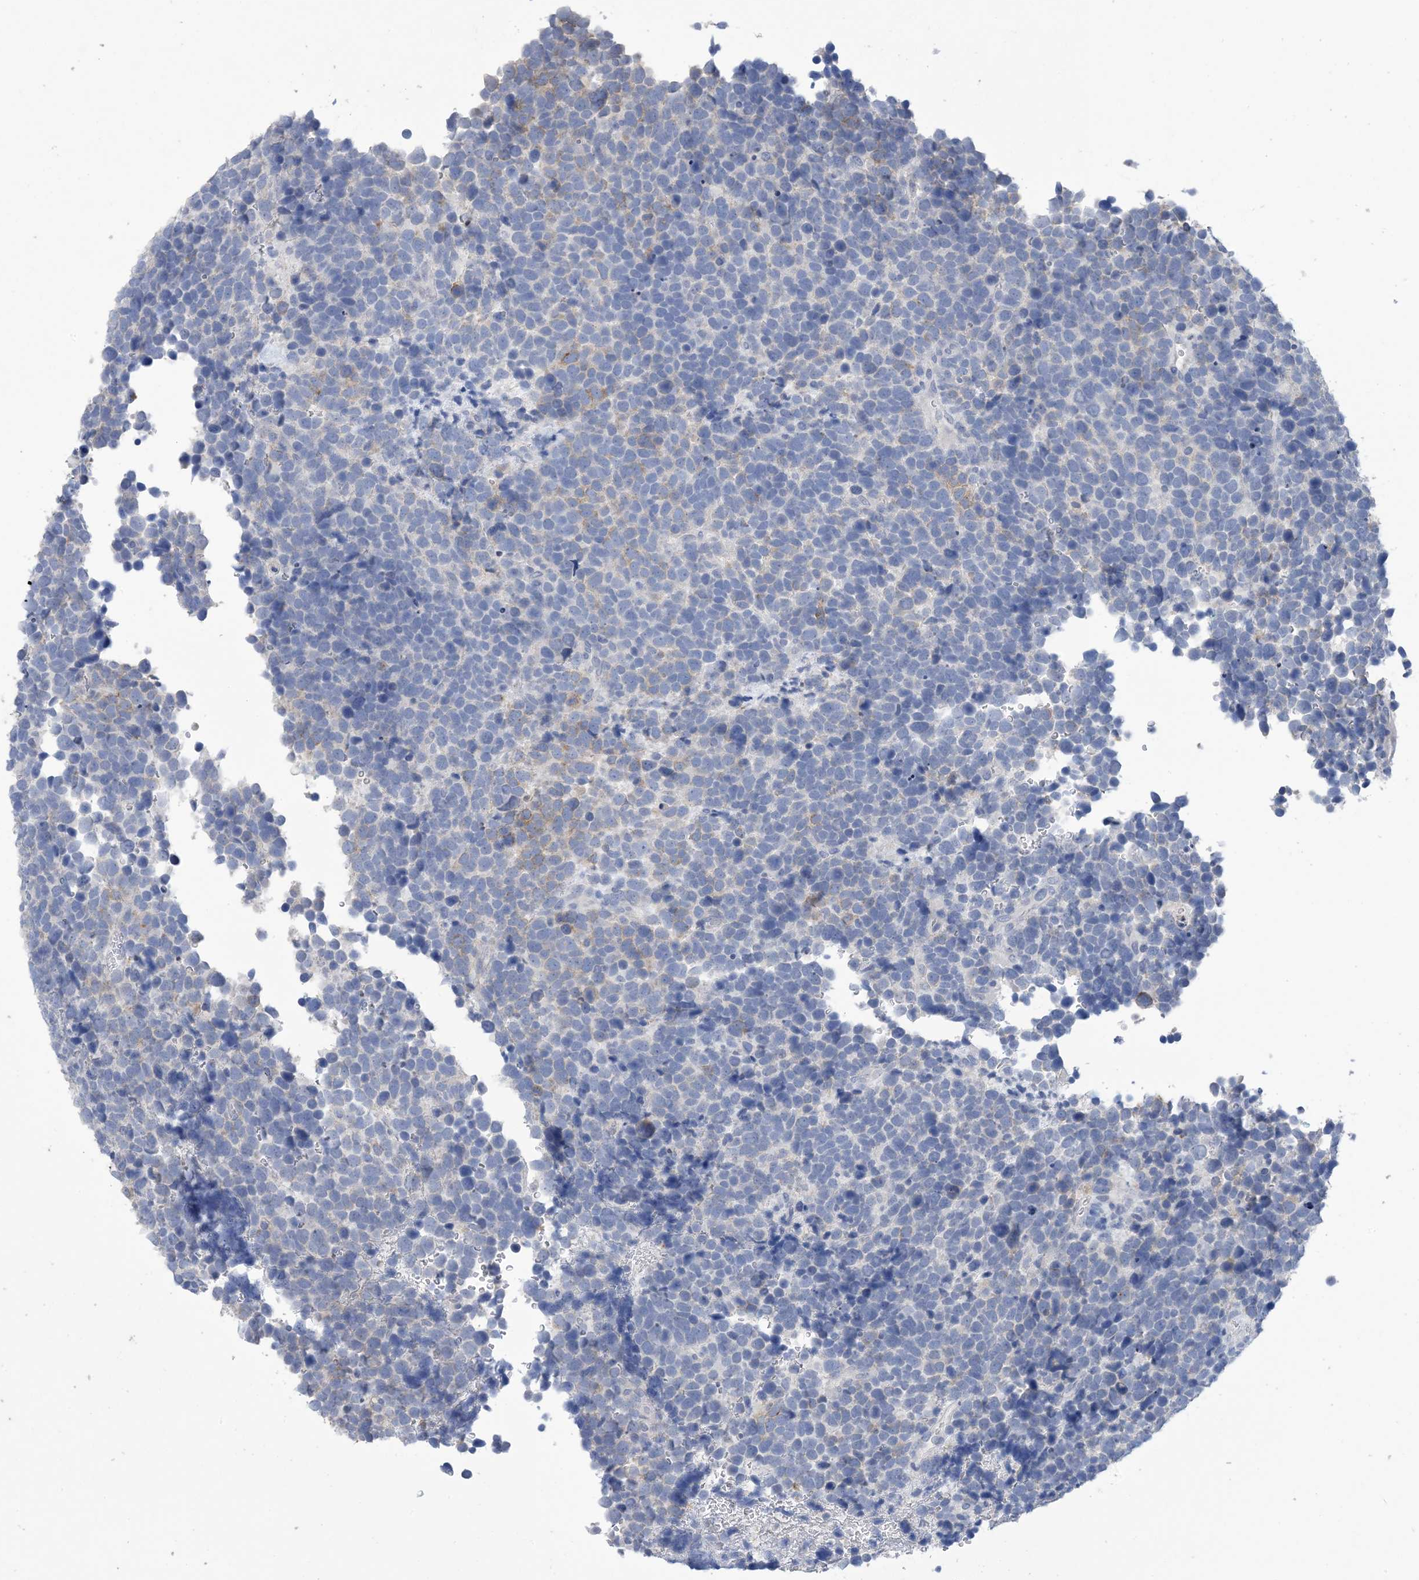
{"staining": {"intensity": "negative", "quantity": "none", "location": "none"}, "tissue": "urothelial cancer", "cell_type": "Tumor cells", "image_type": "cancer", "snomed": [{"axis": "morphology", "description": "Urothelial carcinoma, High grade"}, {"axis": "topography", "description": "Urinary bladder"}], "caption": "A high-resolution histopathology image shows immunohistochemistry staining of urothelial cancer, which shows no significant expression in tumor cells.", "gene": "DSC3", "patient": {"sex": "female", "age": 82}}